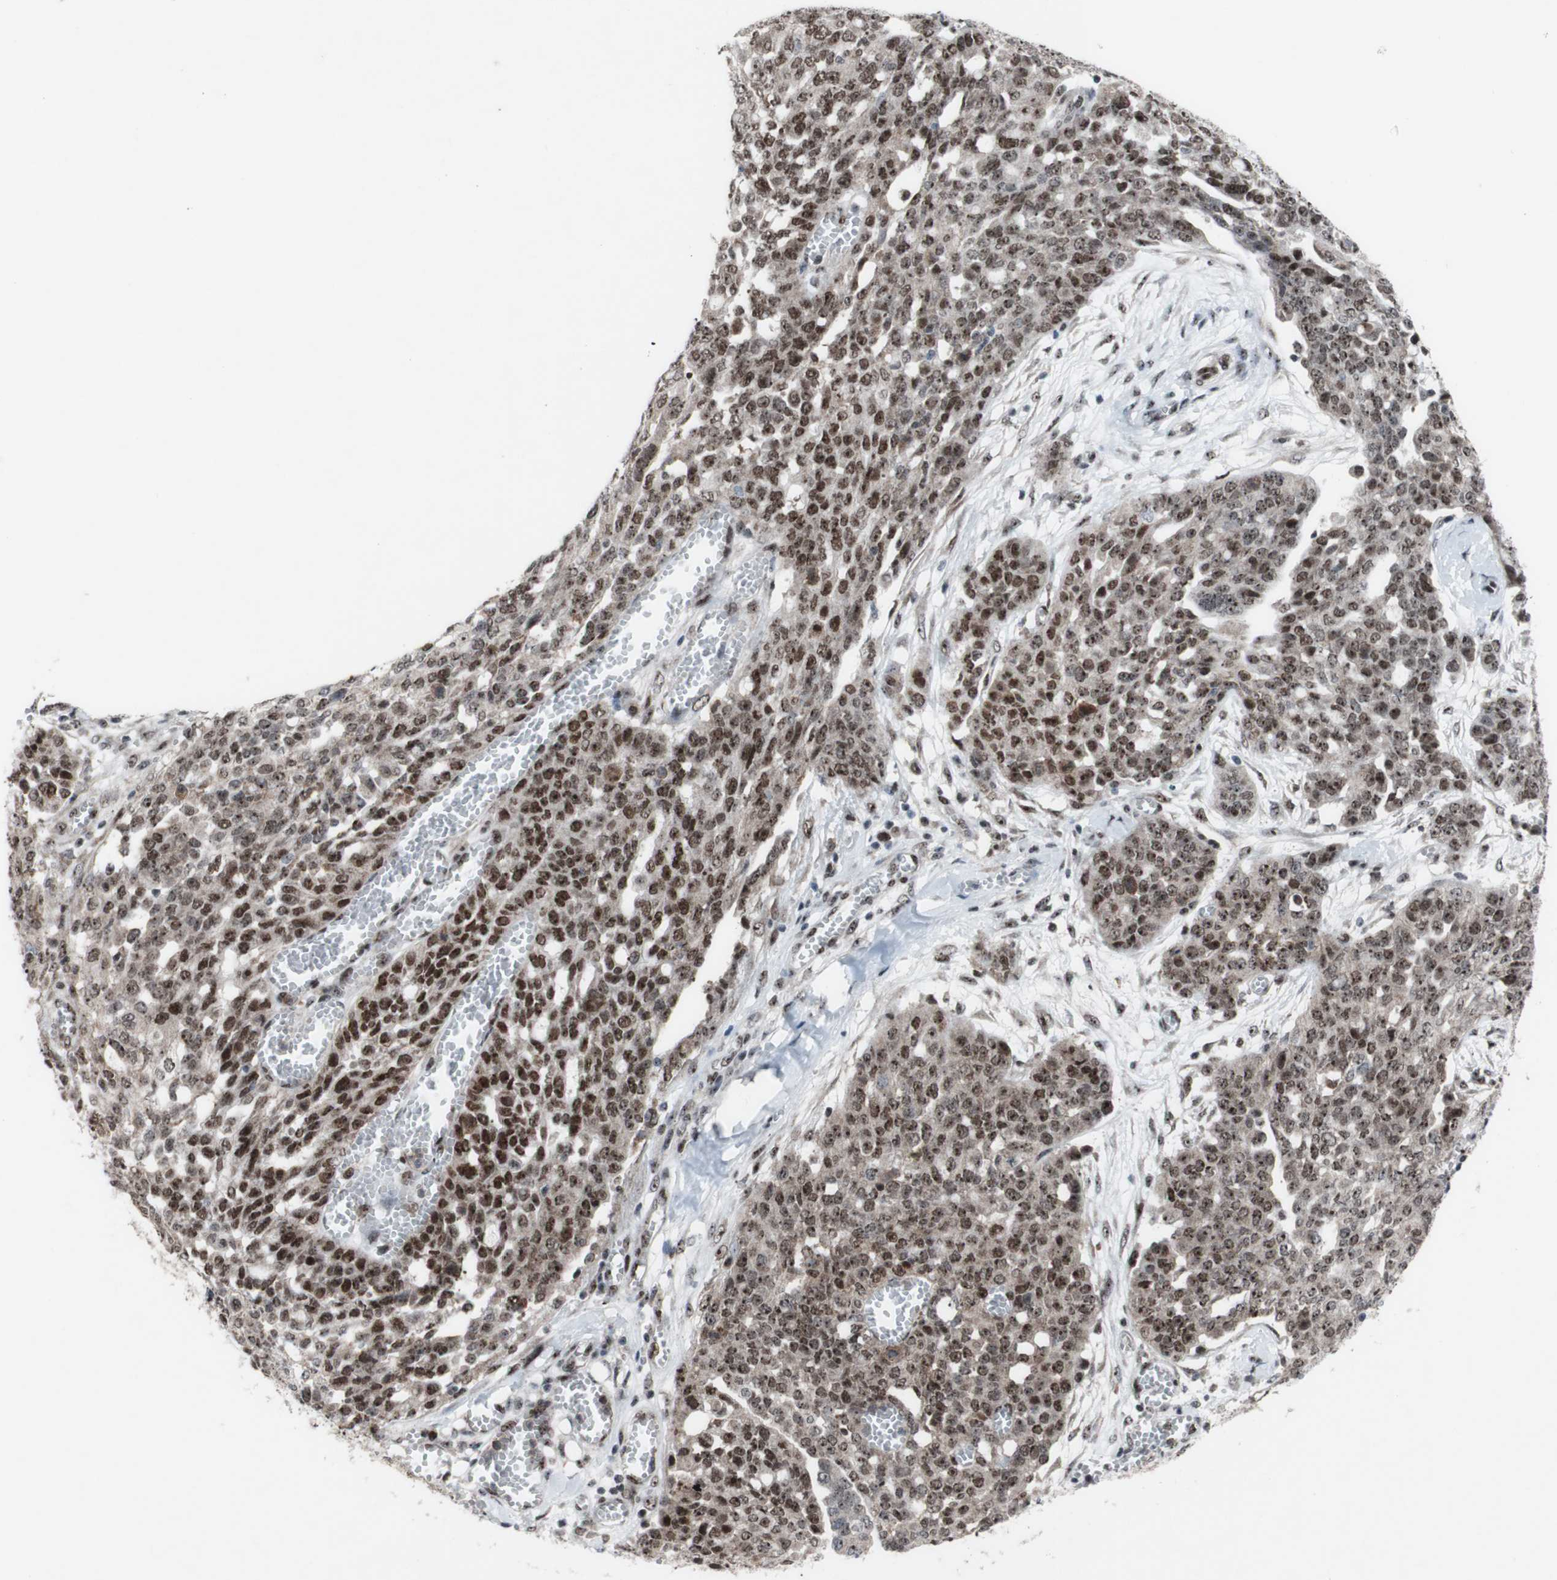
{"staining": {"intensity": "moderate", "quantity": ">75%", "location": "nuclear"}, "tissue": "ovarian cancer", "cell_type": "Tumor cells", "image_type": "cancer", "snomed": [{"axis": "morphology", "description": "Cystadenocarcinoma, serous, NOS"}, {"axis": "topography", "description": "Soft tissue"}, {"axis": "topography", "description": "Ovary"}], "caption": "Immunohistochemical staining of ovarian cancer (serous cystadenocarcinoma) displays medium levels of moderate nuclear protein expression in approximately >75% of tumor cells. The staining was performed using DAB to visualize the protein expression in brown, while the nuclei were stained in blue with hematoxylin (Magnification: 20x).", "gene": "POLR1A", "patient": {"sex": "female", "age": 57}}